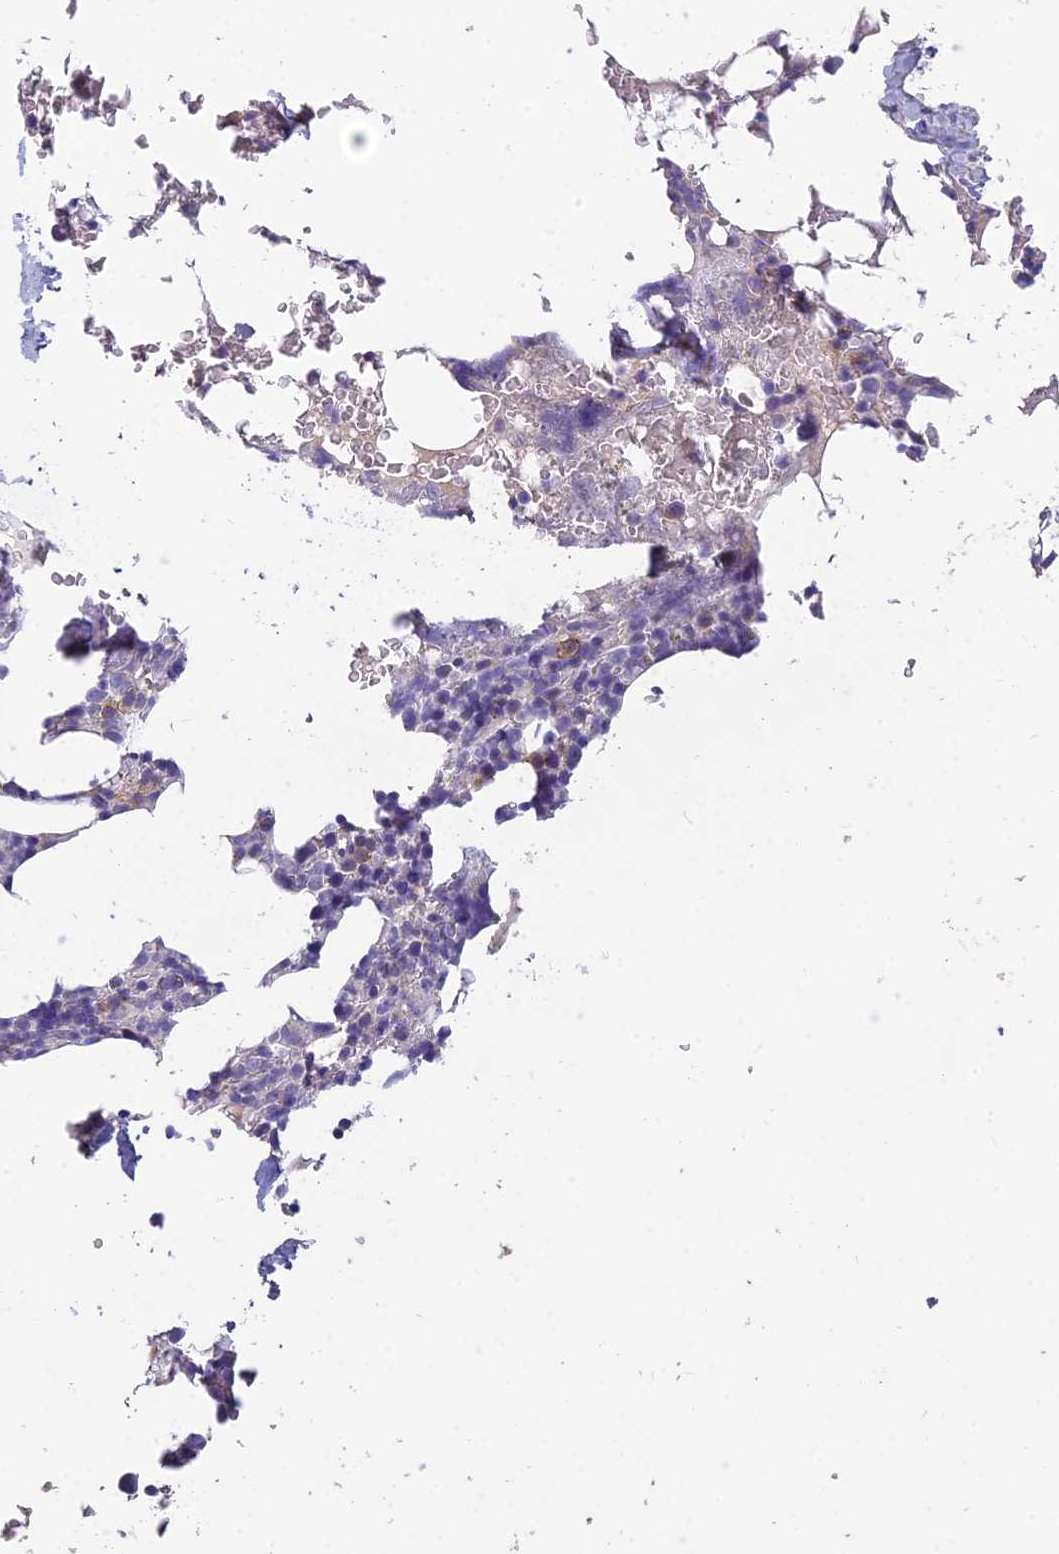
{"staining": {"intensity": "weak", "quantity": "<25%", "location": "cytoplasmic/membranous"}, "tissue": "bone marrow", "cell_type": "Hematopoietic cells", "image_type": "normal", "snomed": [{"axis": "morphology", "description": "Normal tissue, NOS"}, {"axis": "topography", "description": "Bone marrow"}], "caption": "An immunohistochemistry image of normal bone marrow is shown. There is no staining in hematopoietic cells of bone marrow. Brightfield microscopy of immunohistochemistry (IHC) stained with DAB (brown) and hematoxylin (blue), captured at high magnification.", "gene": "CEACAM16", "patient": {"sex": "male", "age": 58}}